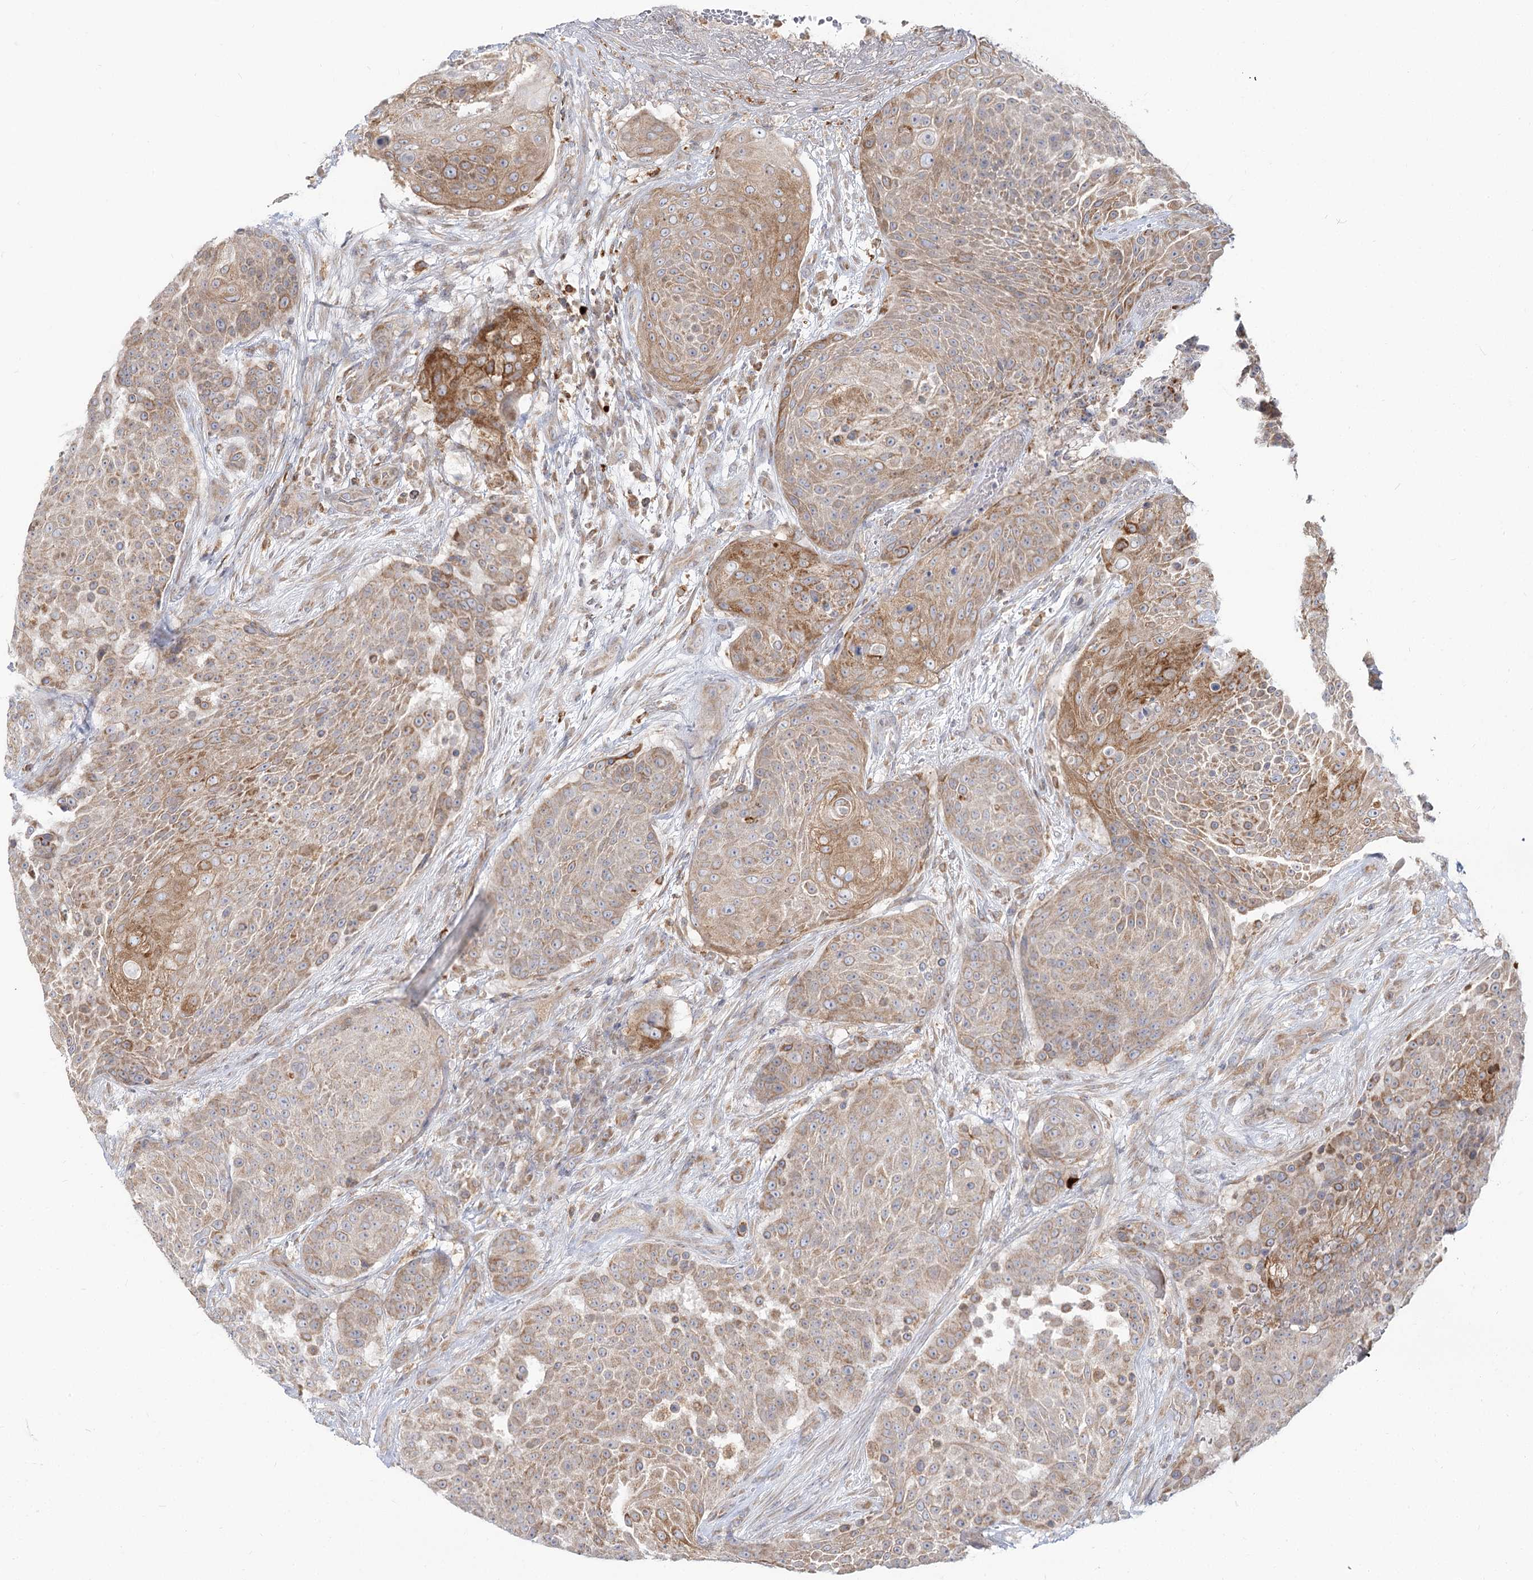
{"staining": {"intensity": "moderate", "quantity": "25%-75%", "location": "cytoplasmic/membranous"}, "tissue": "urothelial cancer", "cell_type": "Tumor cells", "image_type": "cancer", "snomed": [{"axis": "morphology", "description": "Urothelial carcinoma, High grade"}, {"axis": "topography", "description": "Urinary bladder"}], "caption": "Brown immunohistochemical staining in urothelial carcinoma (high-grade) displays moderate cytoplasmic/membranous positivity in about 25%-75% of tumor cells.", "gene": "MTMR3", "patient": {"sex": "female", "age": 63}}